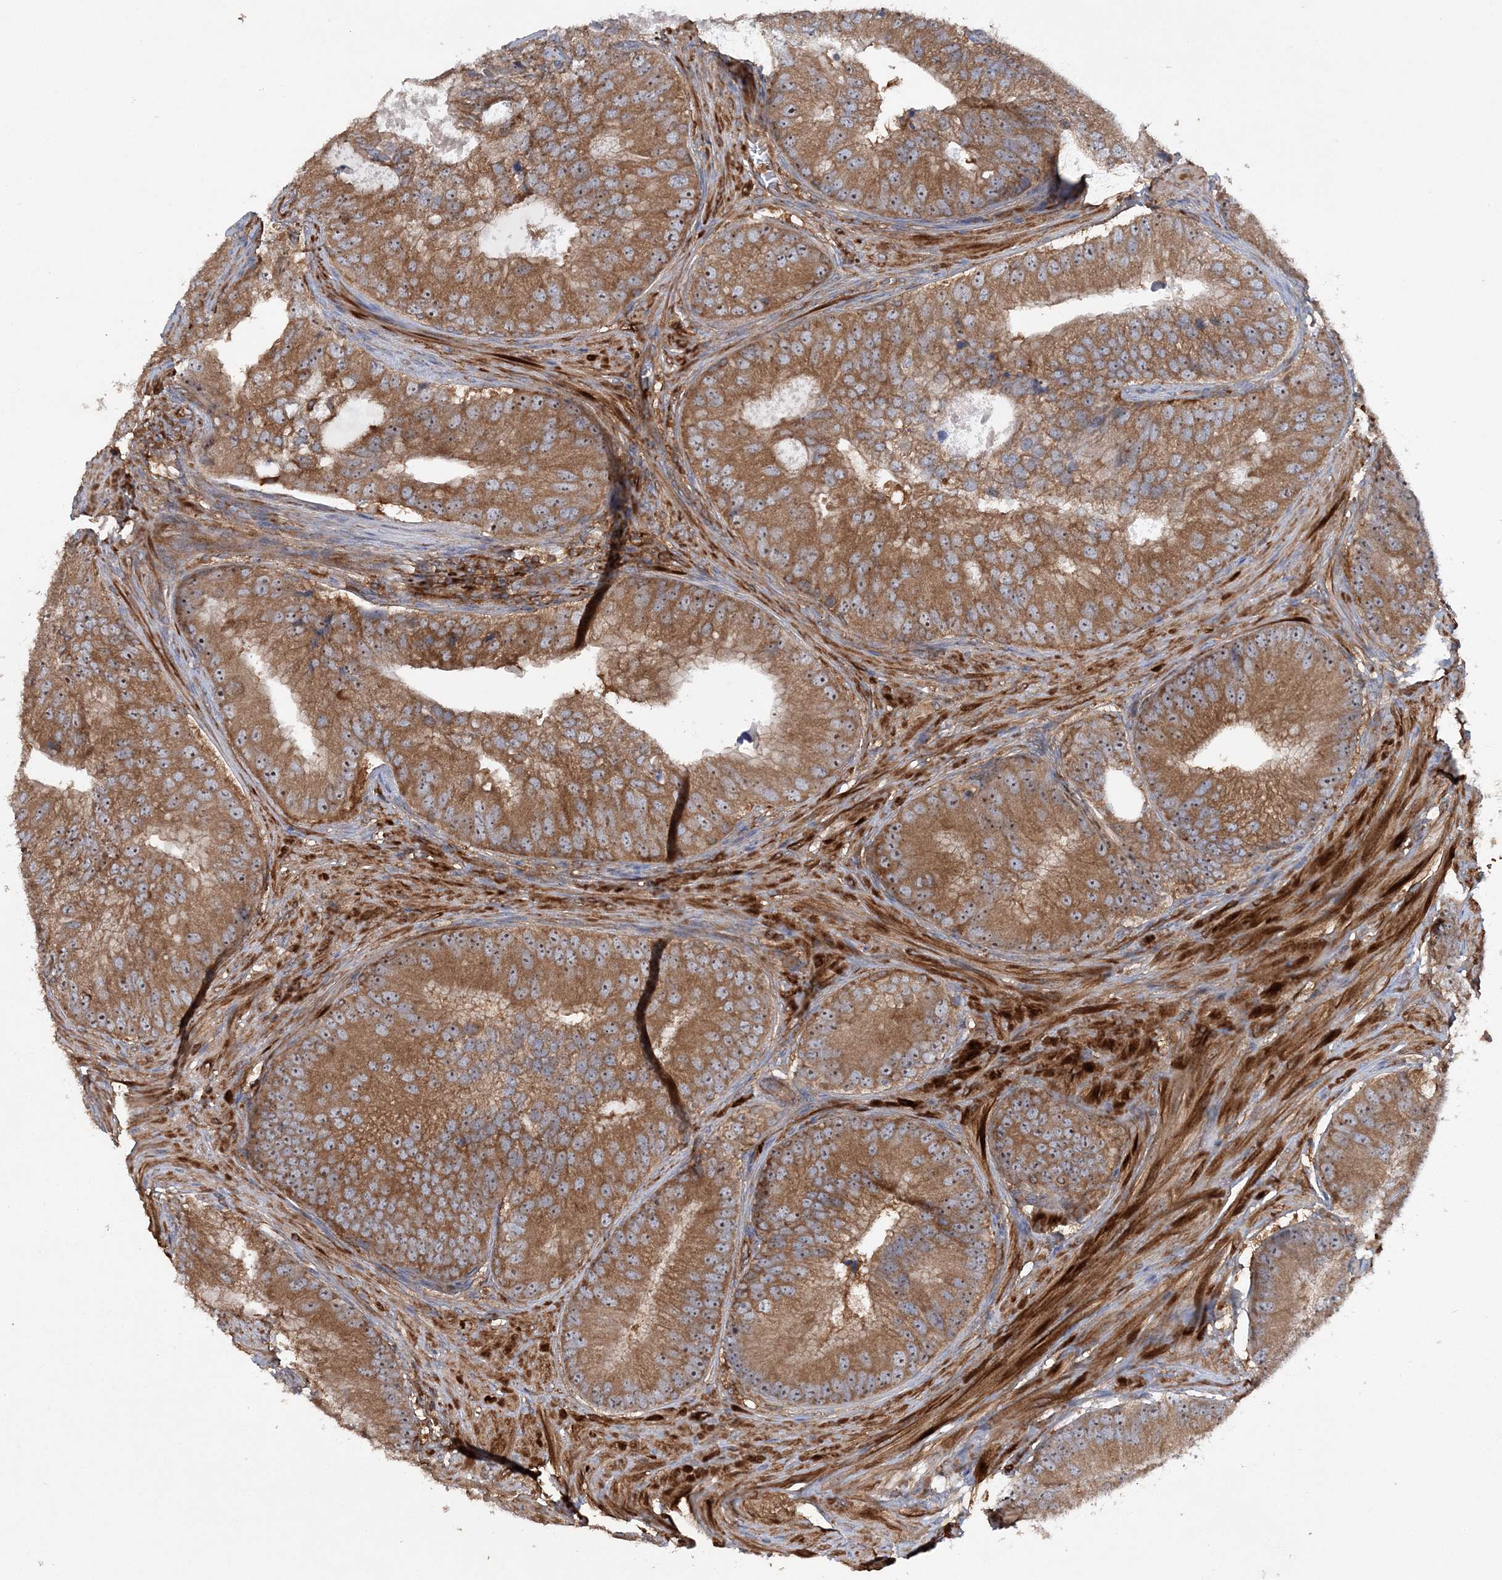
{"staining": {"intensity": "moderate", "quantity": ">75%", "location": "cytoplasmic/membranous"}, "tissue": "prostate cancer", "cell_type": "Tumor cells", "image_type": "cancer", "snomed": [{"axis": "morphology", "description": "Adenocarcinoma, High grade"}, {"axis": "topography", "description": "Prostate"}], "caption": "Approximately >75% of tumor cells in prostate cancer show moderate cytoplasmic/membranous protein expression as visualized by brown immunohistochemical staining.", "gene": "ACAP2", "patient": {"sex": "male", "age": 70}}